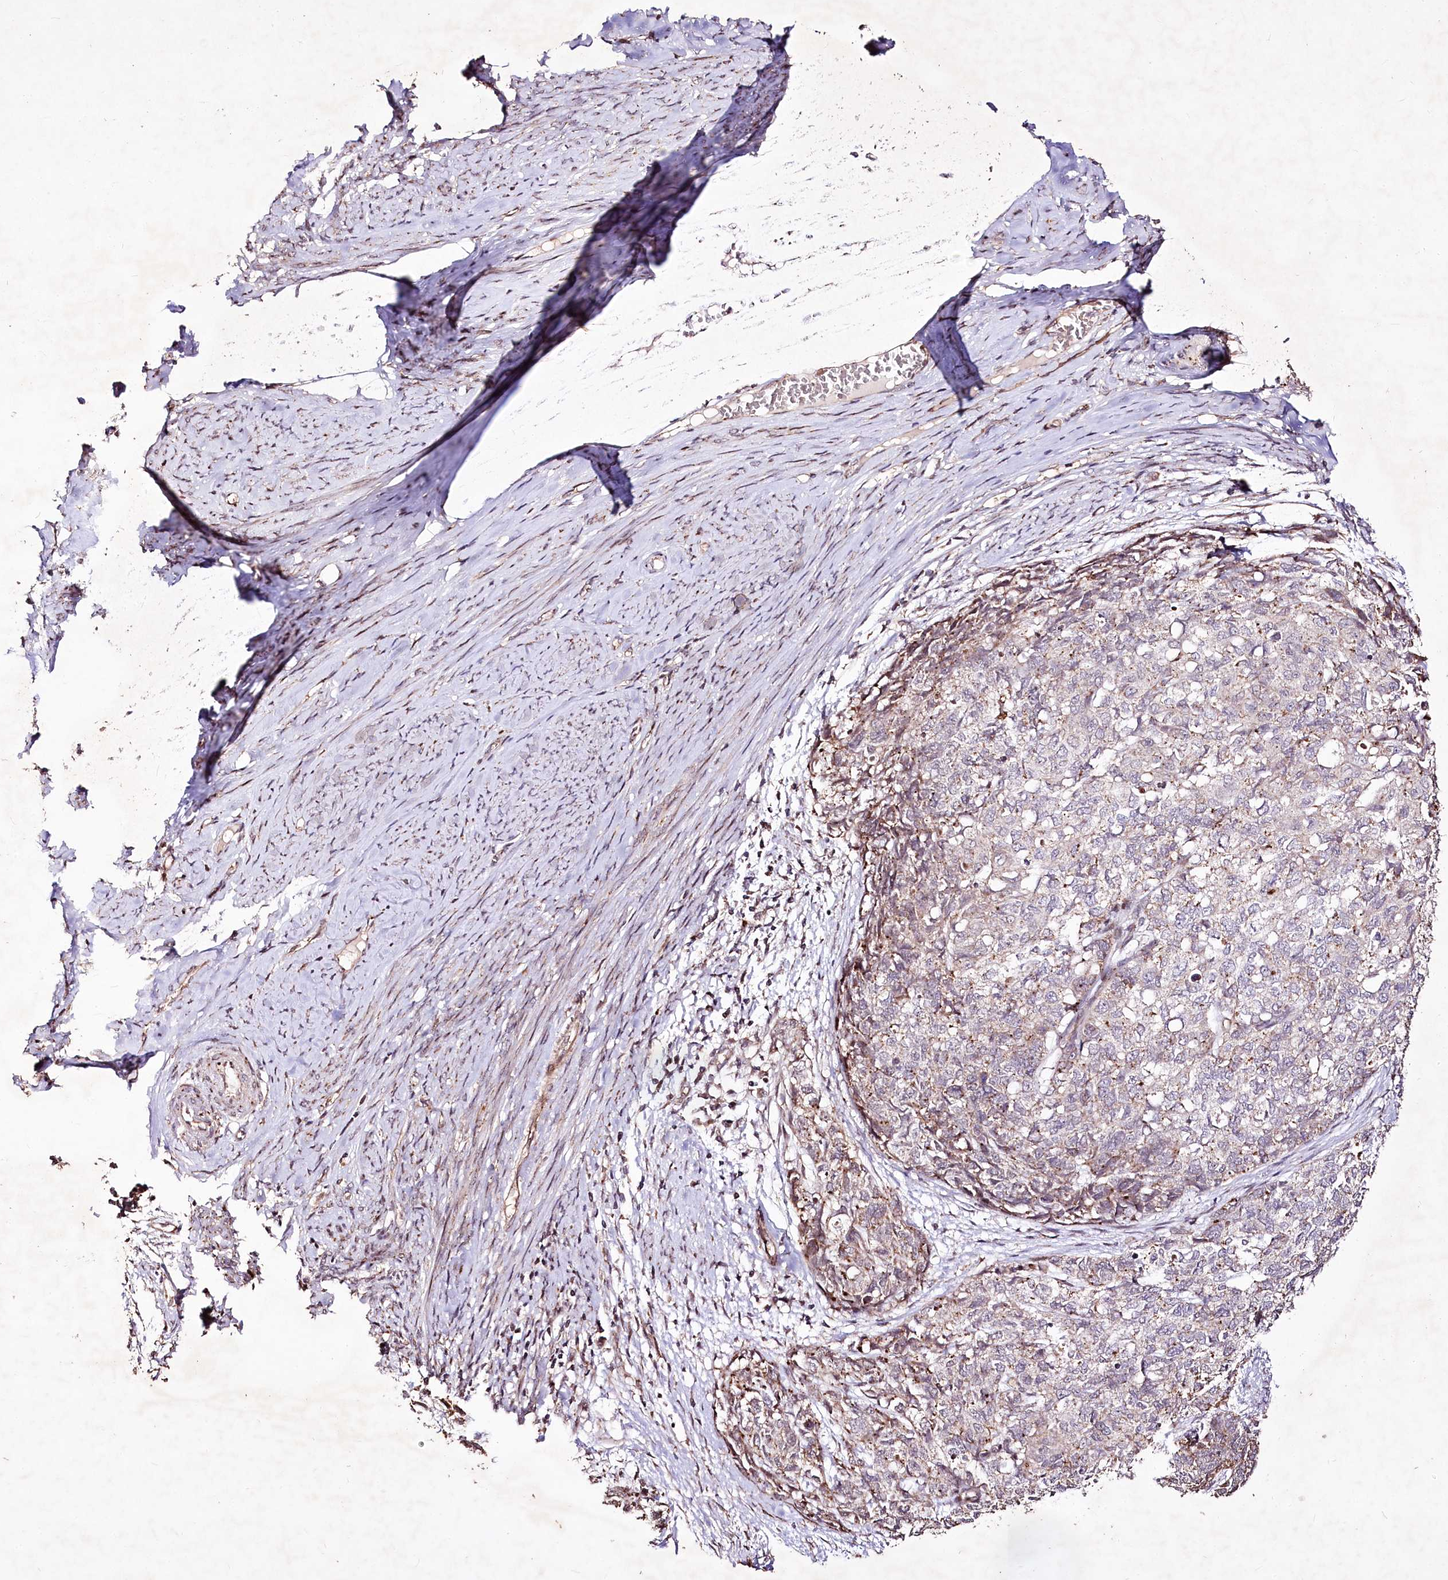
{"staining": {"intensity": "moderate", "quantity": "25%-75%", "location": "cytoplasmic/membranous"}, "tissue": "cervical cancer", "cell_type": "Tumor cells", "image_type": "cancer", "snomed": [{"axis": "morphology", "description": "Squamous cell carcinoma, NOS"}, {"axis": "topography", "description": "Cervix"}], "caption": "Immunohistochemical staining of human cervical cancer (squamous cell carcinoma) reveals medium levels of moderate cytoplasmic/membranous protein expression in approximately 25%-75% of tumor cells.", "gene": "CARD19", "patient": {"sex": "female", "age": 63}}